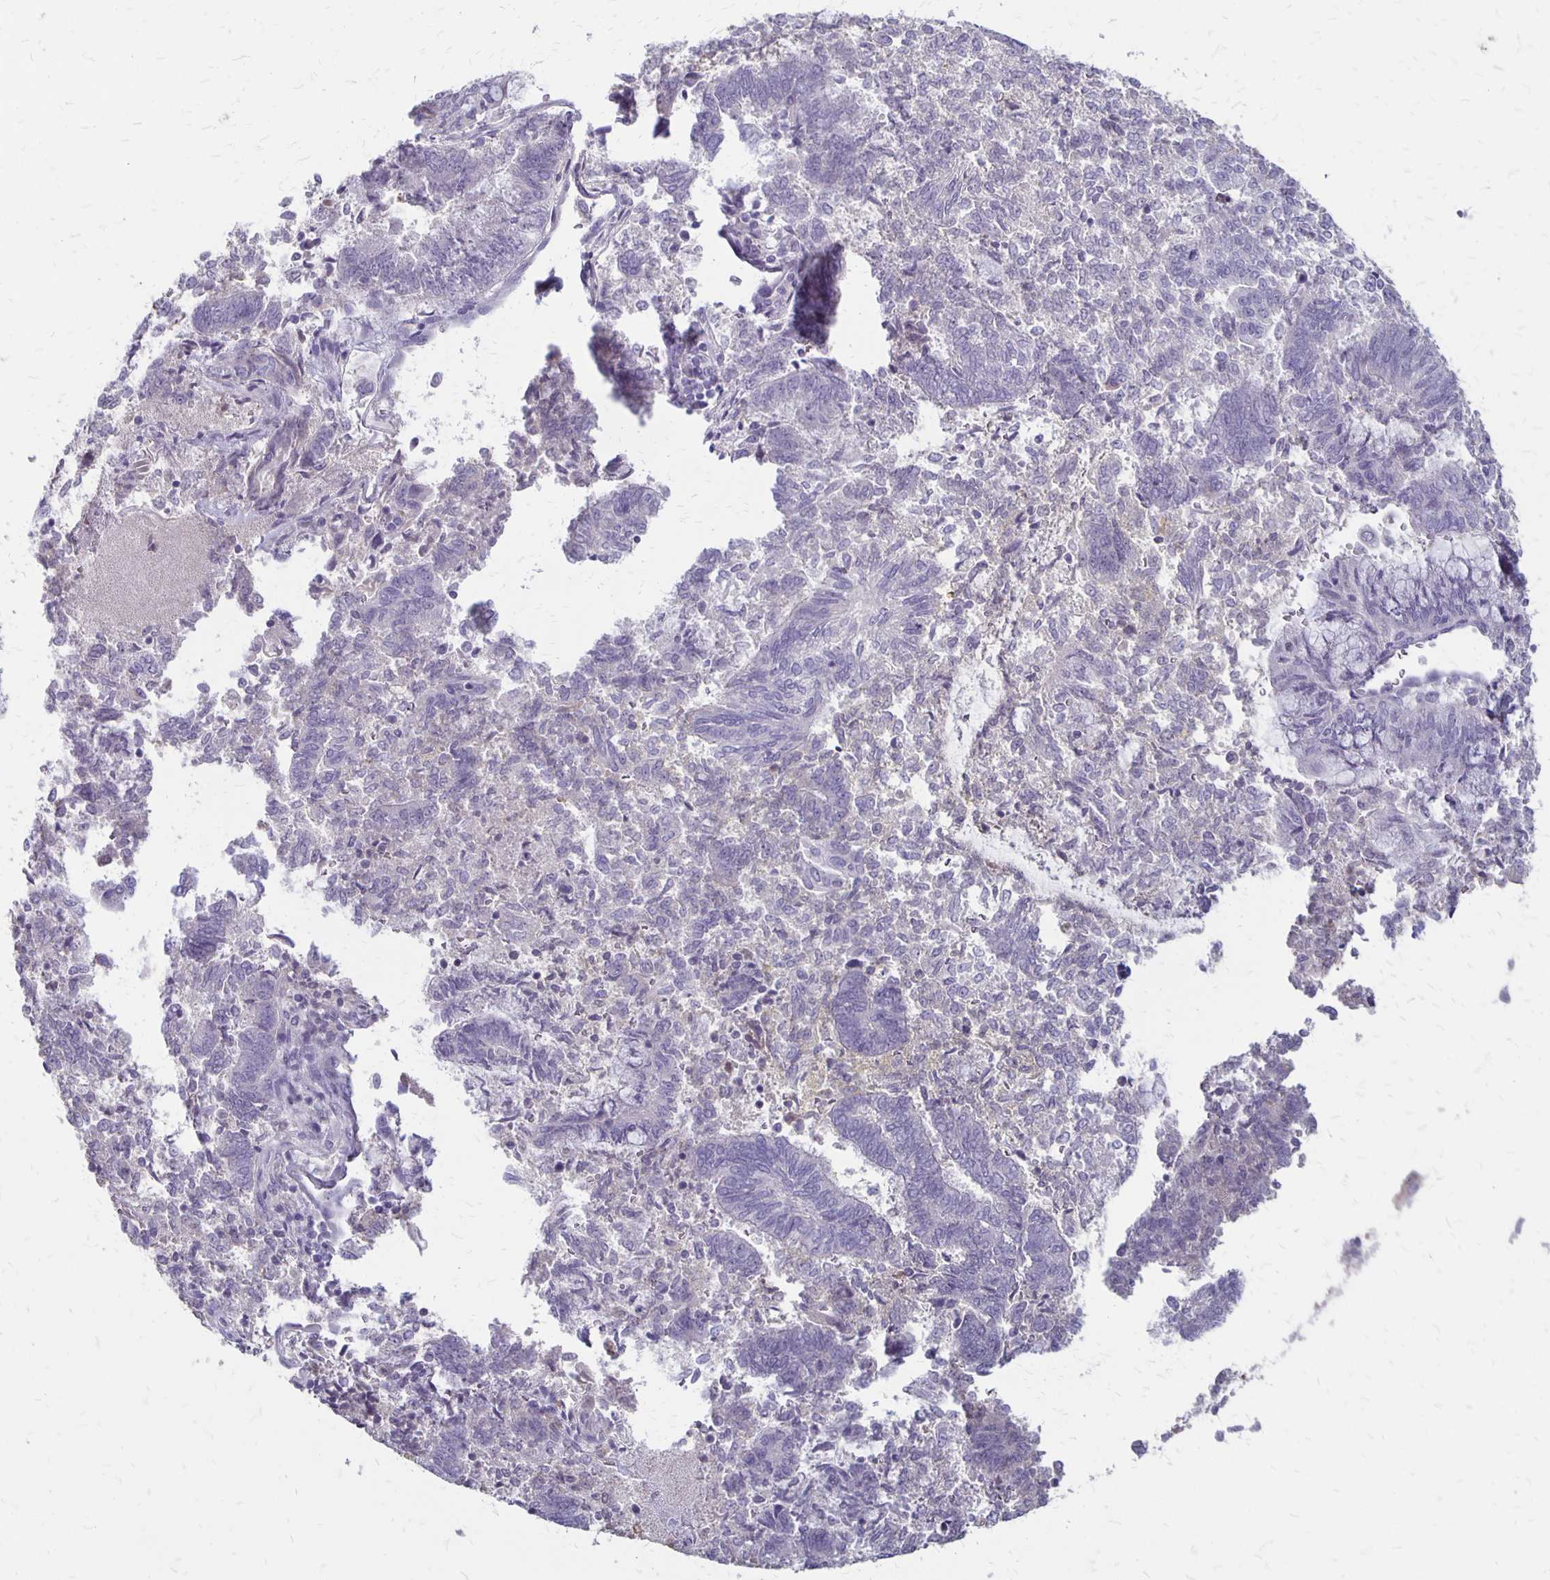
{"staining": {"intensity": "negative", "quantity": "none", "location": "none"}, "tissue": "endometrial cancer", "cell_type": "Tumor cells", "image_type": "cancer", "snomed": [{"axis": "morphology", "description": "Adenocarcinoma, NOS"}, {"axis": "topography", "description": "Endometrium"}], "caption": "The immunohistochemistry (IHC) histopathology image has no significant expression in tumor cells of endometrial cancer tissue.", "gene": "SEPTIN5", "patient": {"sex": "female", "age": 65}}